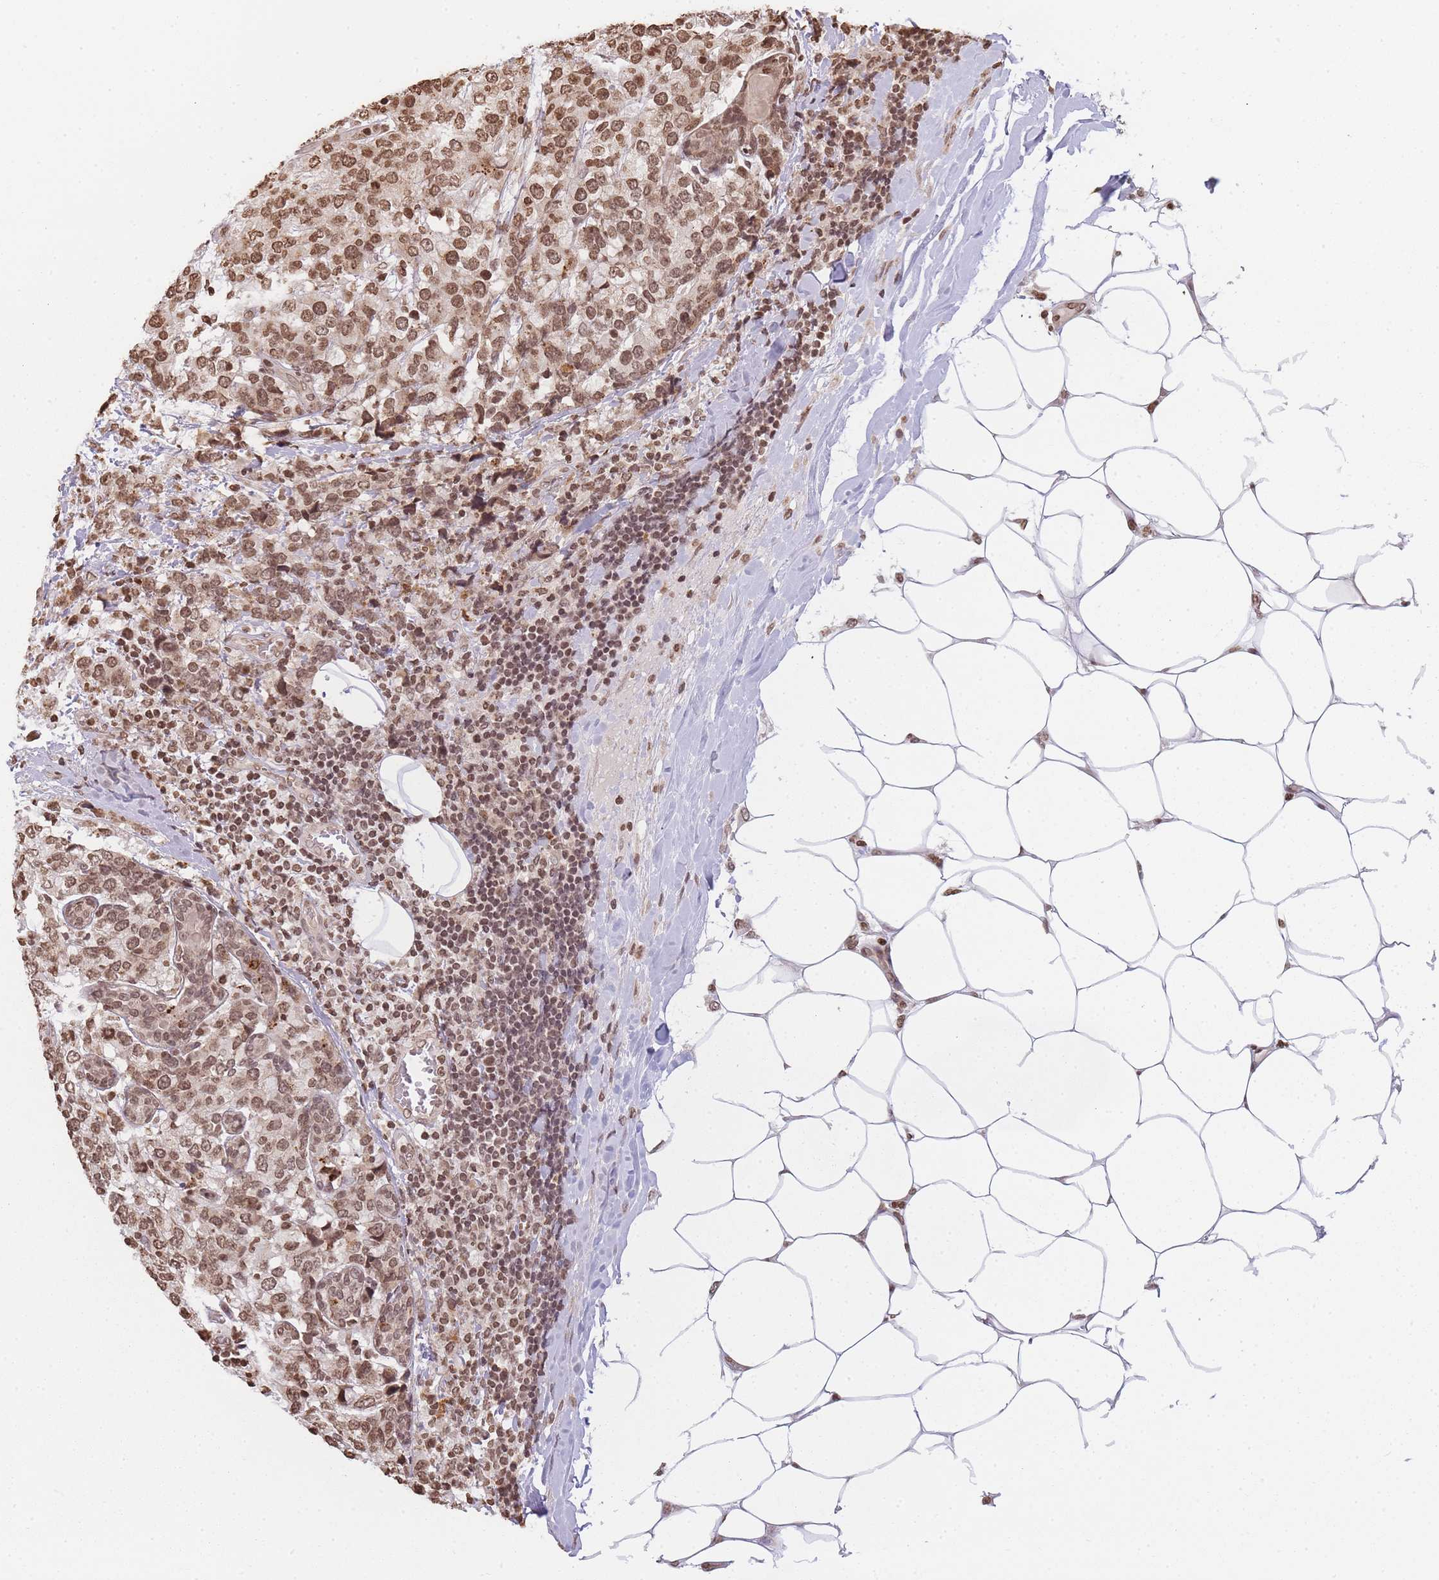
{"staining": {"intensity": "moderate", "quantity": ">75%", "location": "nuclear"}, "tissue": "breast cancer", "cell_type": "Tumor cells", "image_type": "cancer", "snomed": [{"axis": "morphology", "description": "Lobular carcinoma"}, {"axis": "topography", "description": "Breast"}], "caption": "Lobular carcinoma (breast) tissue displays moderate nuclear positivity in approximately >75% of tumor cells", "gene": "WWTR1", "patient": {"sex": "female", "age": 59}}